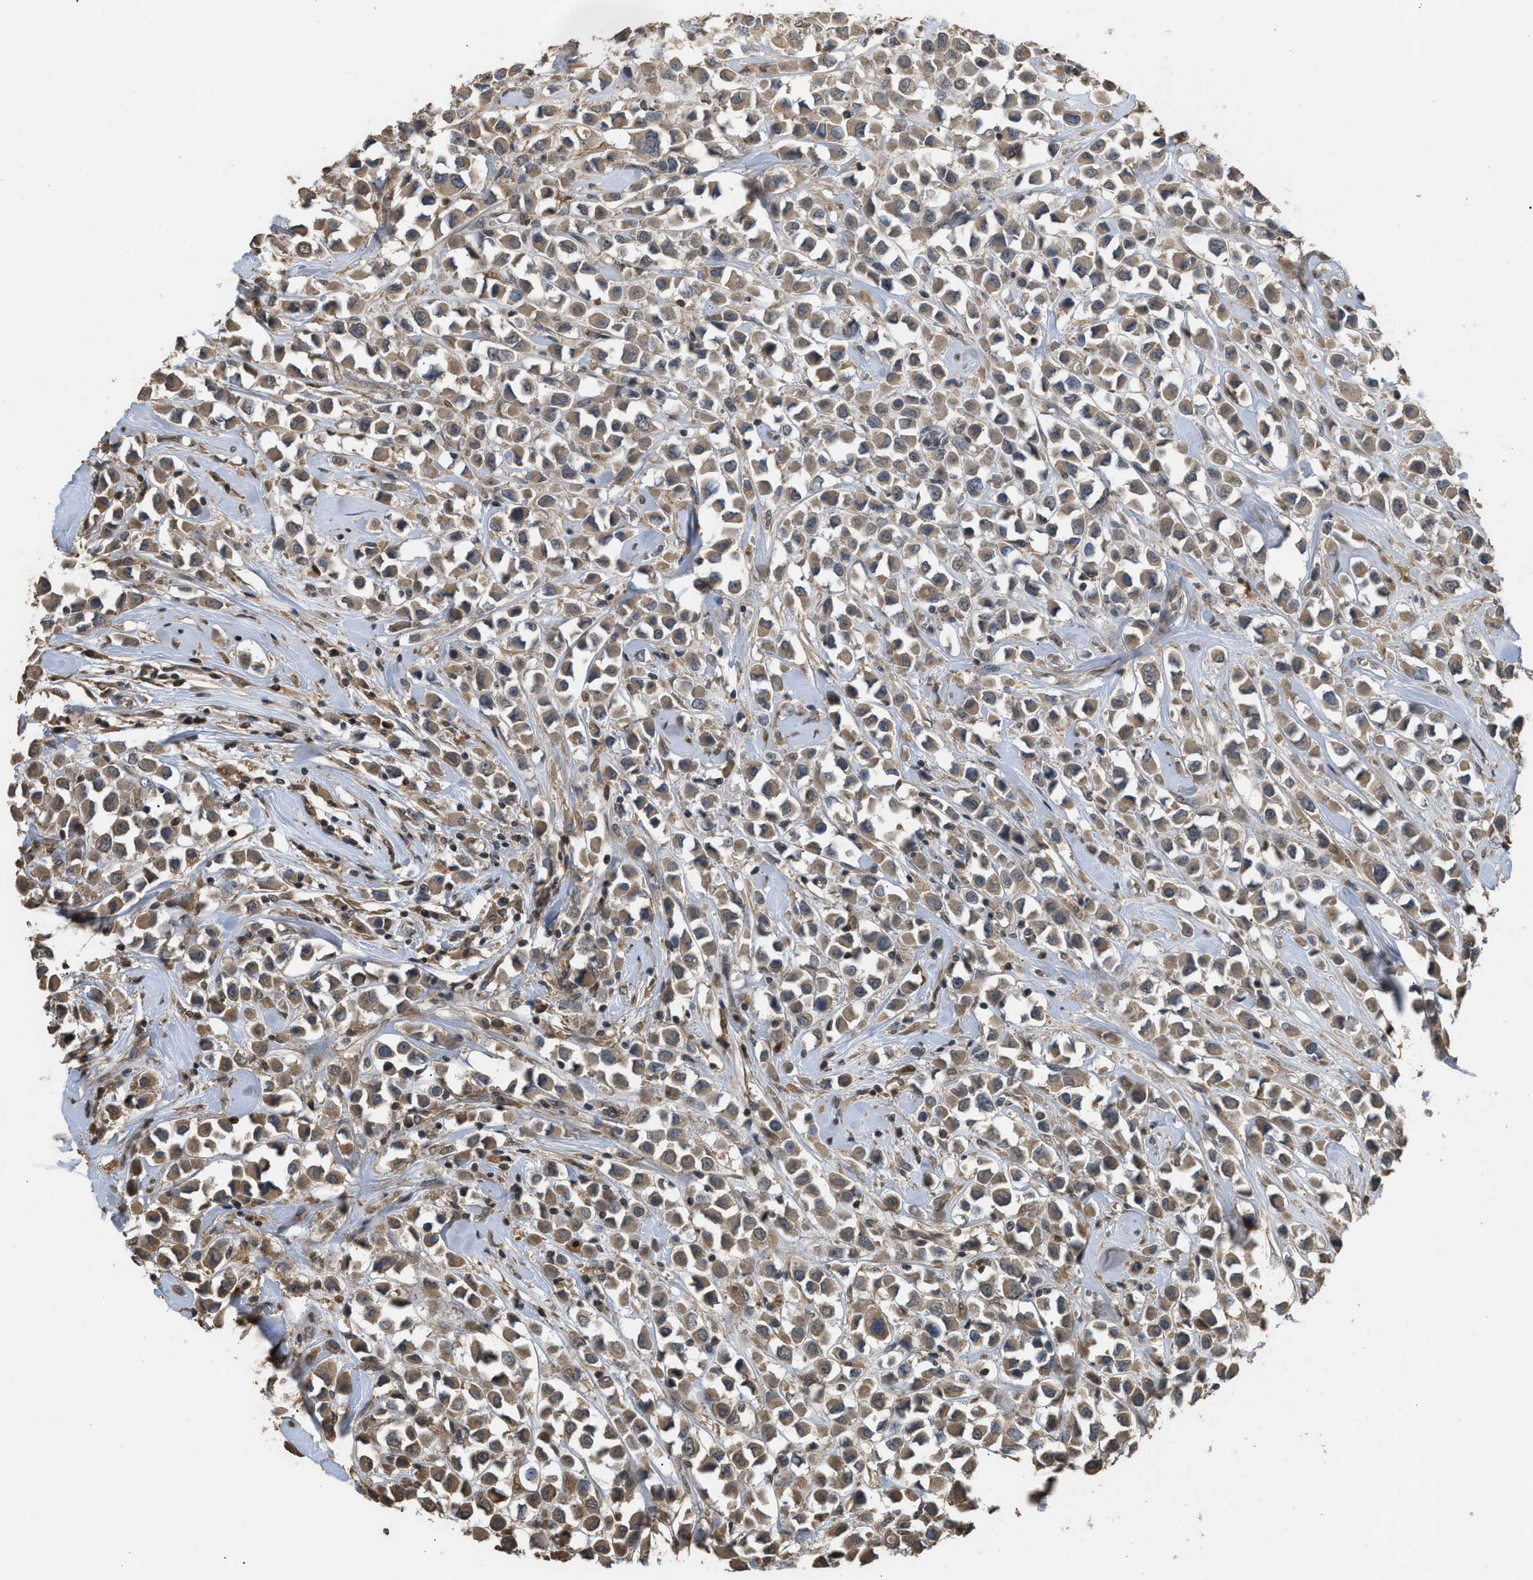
{"staining": {"intensity": "weak", "quantity": ">75%", "location": "cytoplasmic/membranous"}, "tissue": "breast cancer", "cell_type": "Tumor cells", "image_type": "cancer", "snomed": [{"axis": "morphology", "description": "Duct carcinoma"}, {"axis": "topography", "description": "Breast"}], "caption": "Weak cytoplasmic/membranous protein expression is appreciated in approximately >75% of tumor cells in breast cancer.", "gene": "ARHGDIA", "patient": {"sex": "female", "age": 61}}